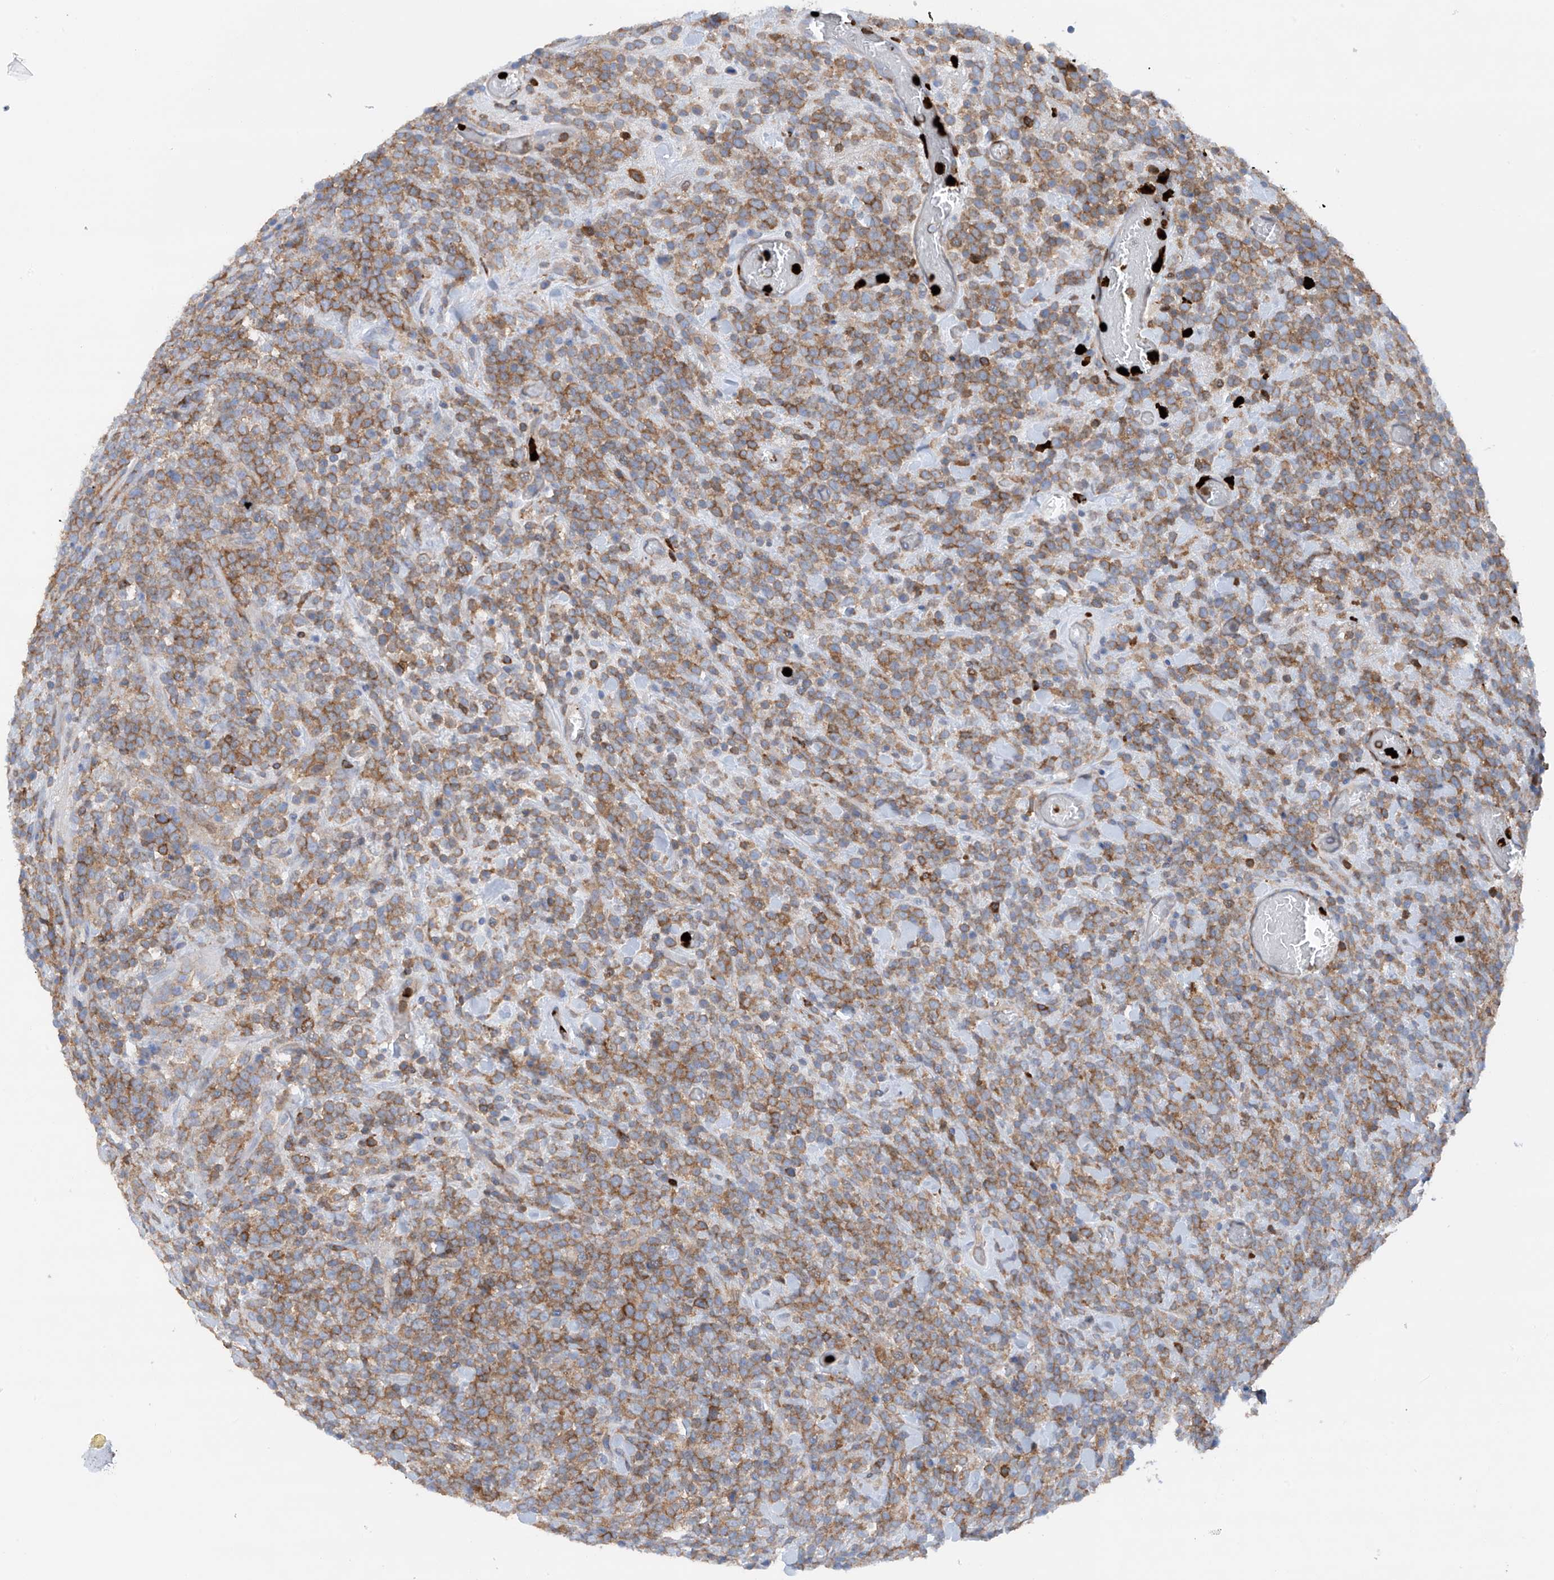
{"staining": {"intensity": "moderate", "quantity": ">75%", "location": "cytoplasmic/membranous"}, "tissue": "lymphoma", "cell_type": "Tumor cells", "image_type": "cancer", "snomed": [{"axis": "morphology", "description": "Malignant lymphoma, non-Hodgkin's type, High grade"}, {"axis": "topography", "description": "Colon"}], "caption": "High-grade malignant lymphoma, non-Hodgkin's type was stained to show a protein in brown. There is medium levels of moderate cytoplasmic/membranous positivity in about >75% of tumor cells. The staining was performed using DAB (3,3'-diaminobenzidine) to visualize the protein expression in brown, while the nuclei were stained in blue with hematoxylin (Magnification: 20x).", "gene": "PHACTR2", "patient": {"sex": "female", "age": 53}}